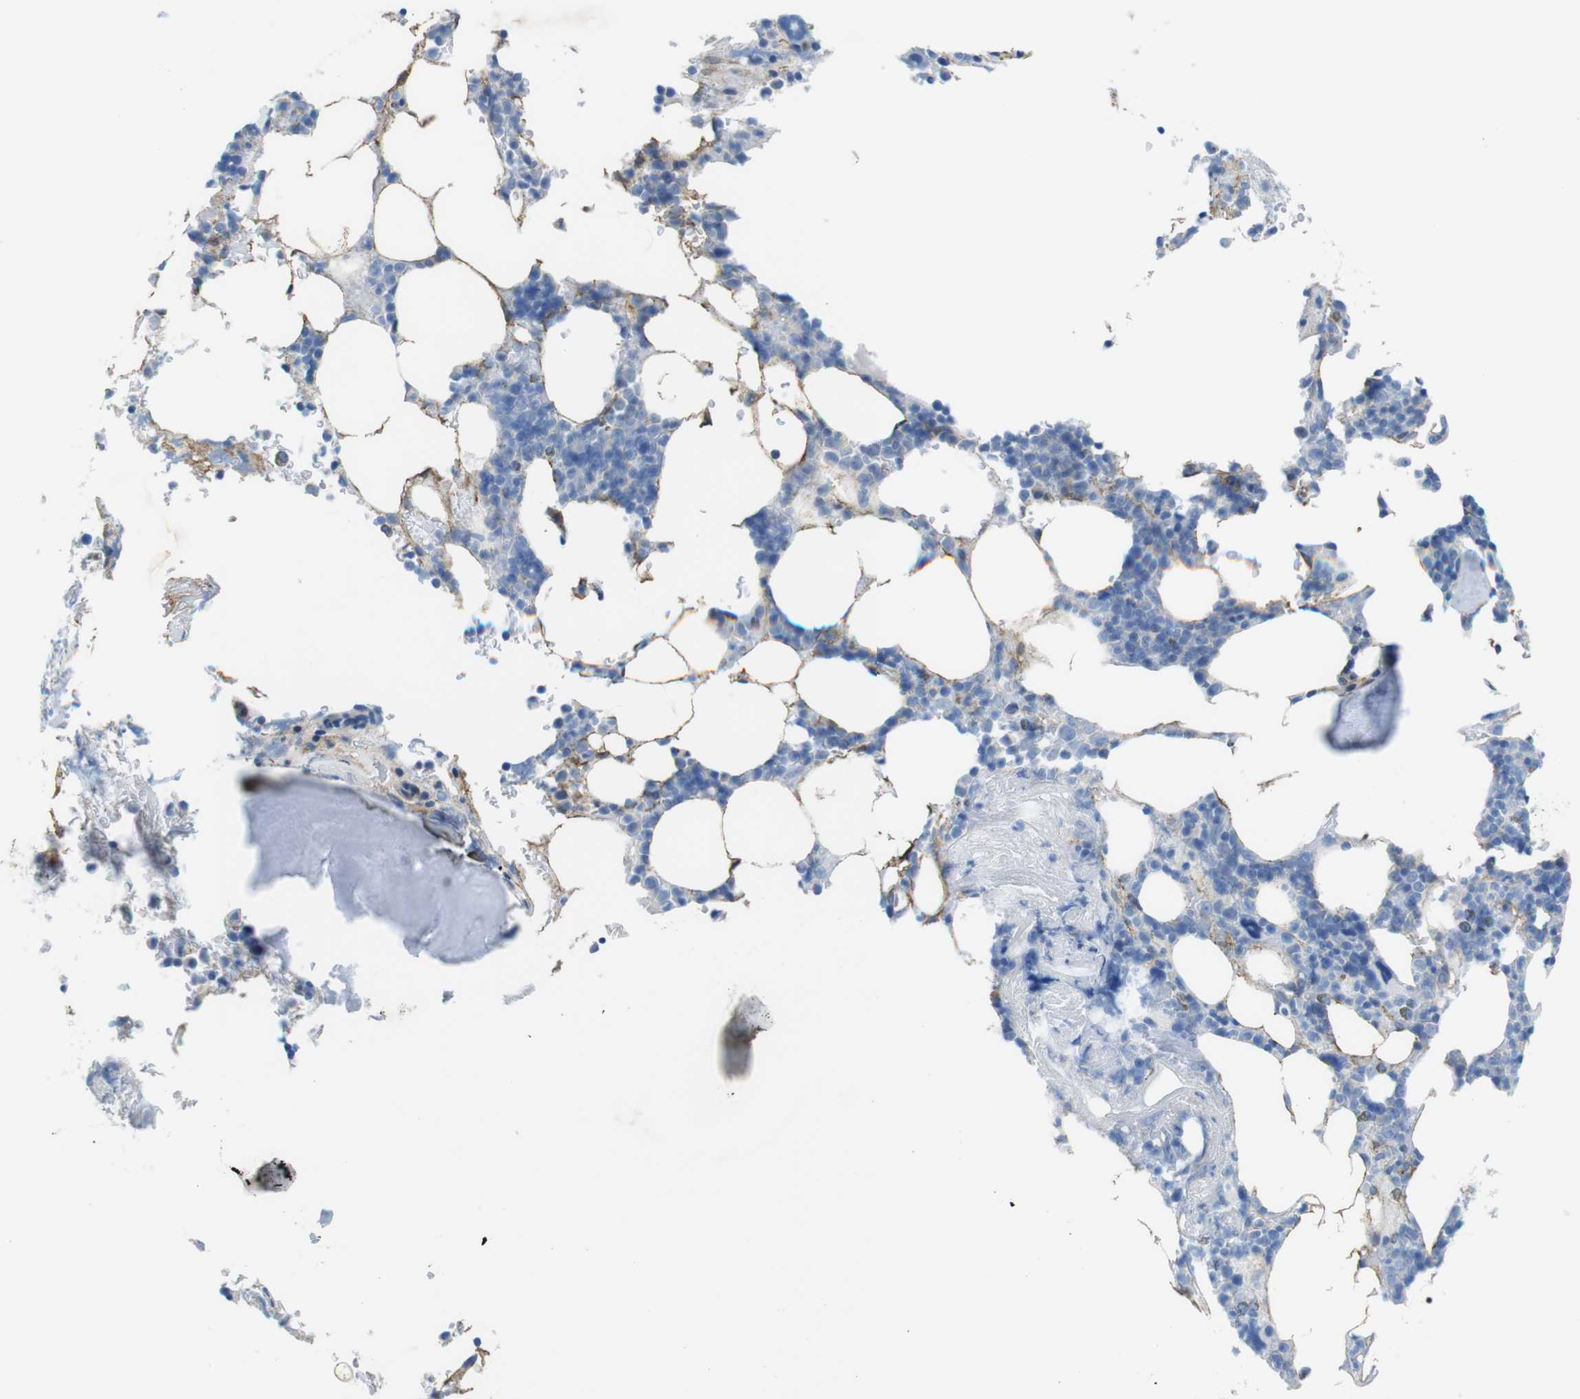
{"staining": {"intensity": "negative", "quantity": "none", "location": "none"}, "tissue": "bone marrow", "cell_type": "Hematopoietic cells", "image_type": "normal", "snomed": [{"axis": "morphology", "description": "Normal tissue, NOS"}, {"axis": "topography", "description": "Bone marrow"}], "caption": "Immunohistochemistry (IHC) histopathology image of unremarkable human bone marrow stained for a protein (brown), which demonstrates no expression in hematopoietic cells.", "gene": "CDH8", "patient": {"sex": "female", "age": 73}}